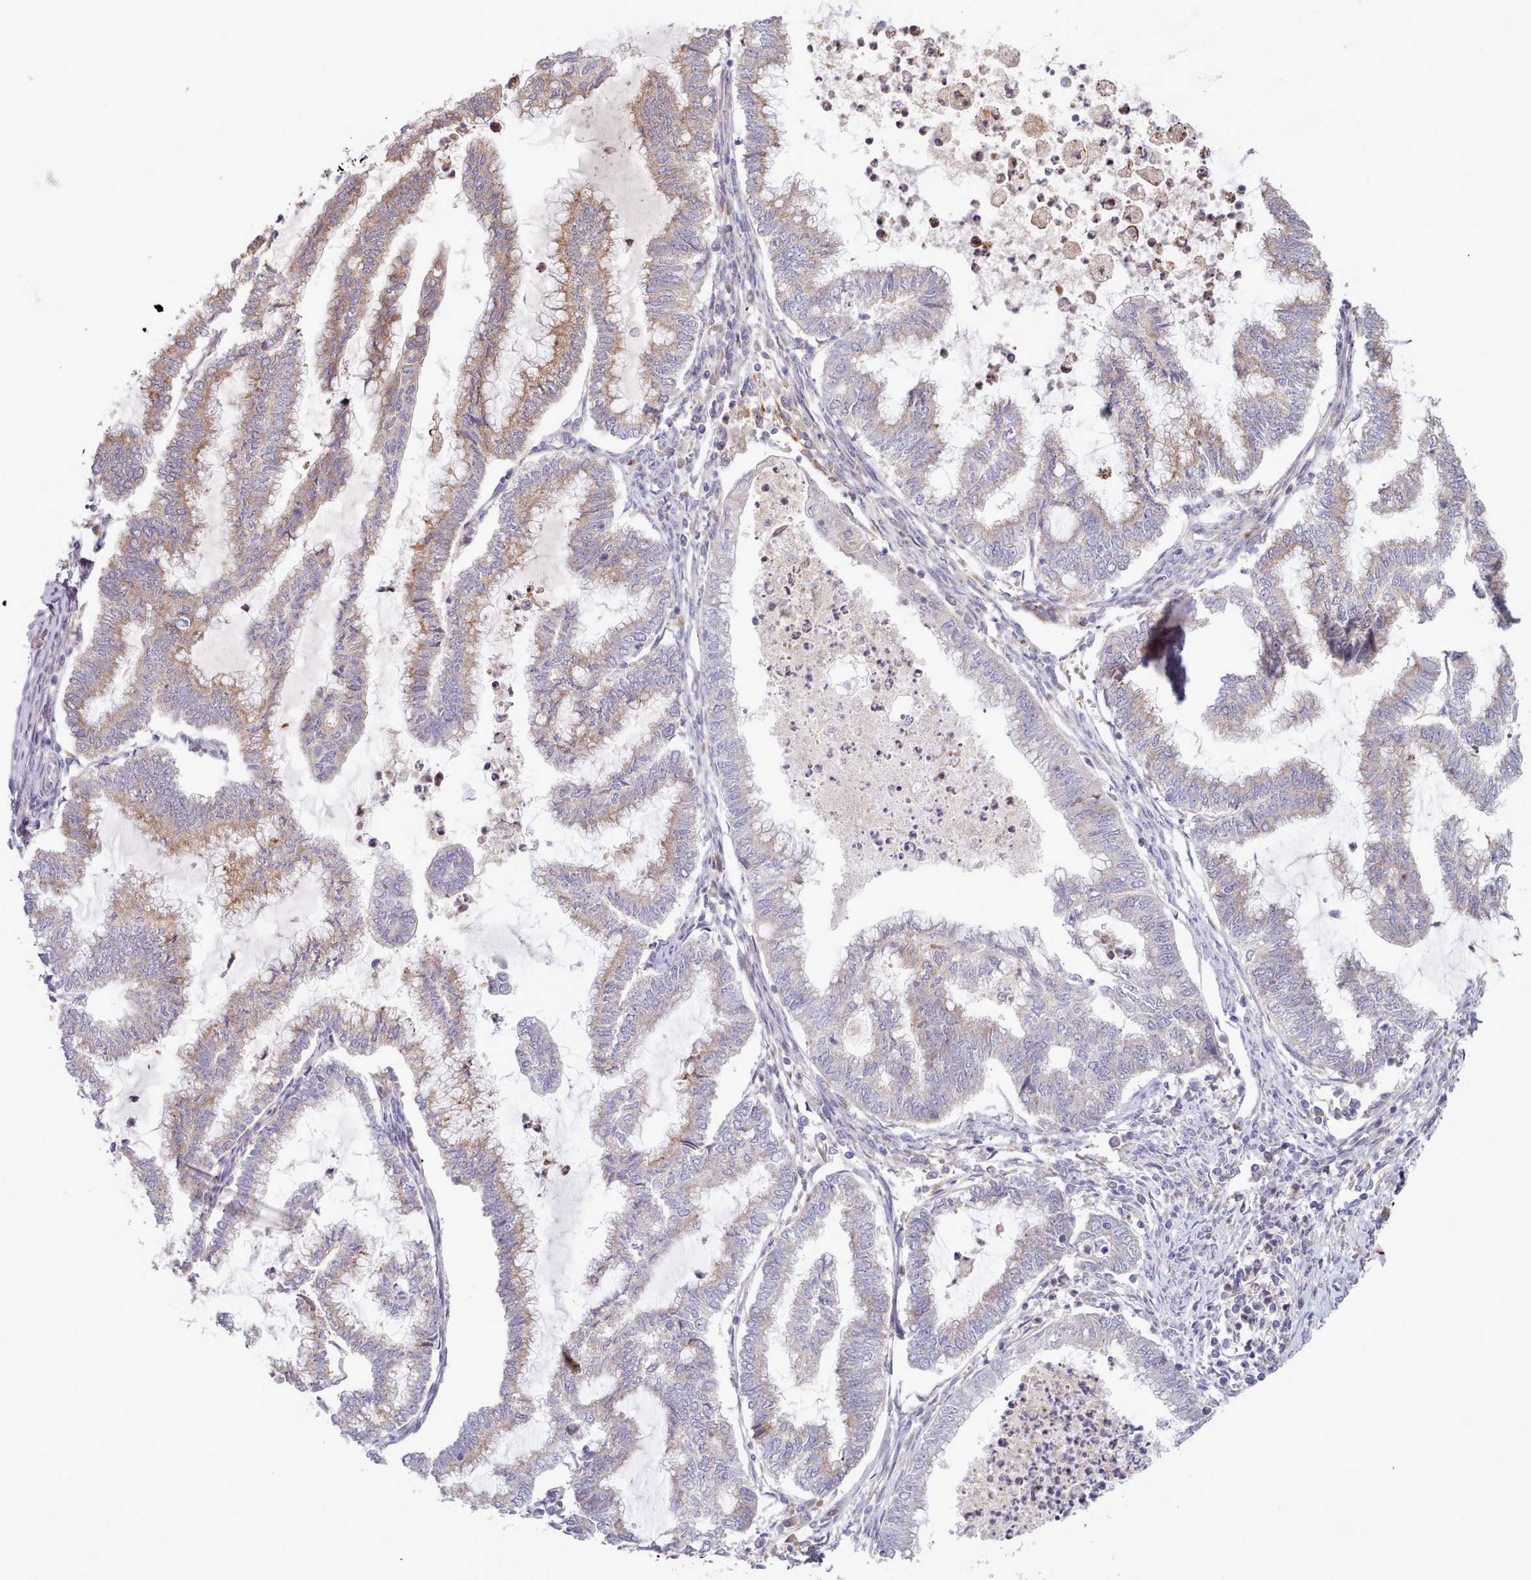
{"staining": {"intensity": "moderate", "quantity": "25%-75%", "location": "cytoplasmic/membranous"}, "tissue": "endometrial cancer", "cell_type": "Tumor cells", "image_type": "cancer", "snomed": [{"axis": "morphology", "description": "Adenocarcinoma, NOS"}, {"axis": "topography", "description": "Endometrium"}], "caption": "The image reveals staining of endometrial adenocarcinoma, revealing moderate cytoplasmic/membranous protein expression (brown color) within tumor cells. (DAB (3,3'-diaminobenzidine) IHC, brown staining for protein, blue staining for nuclei).", "gene": "TRIM26", "patient": {"sex": "female", "age": 79}}